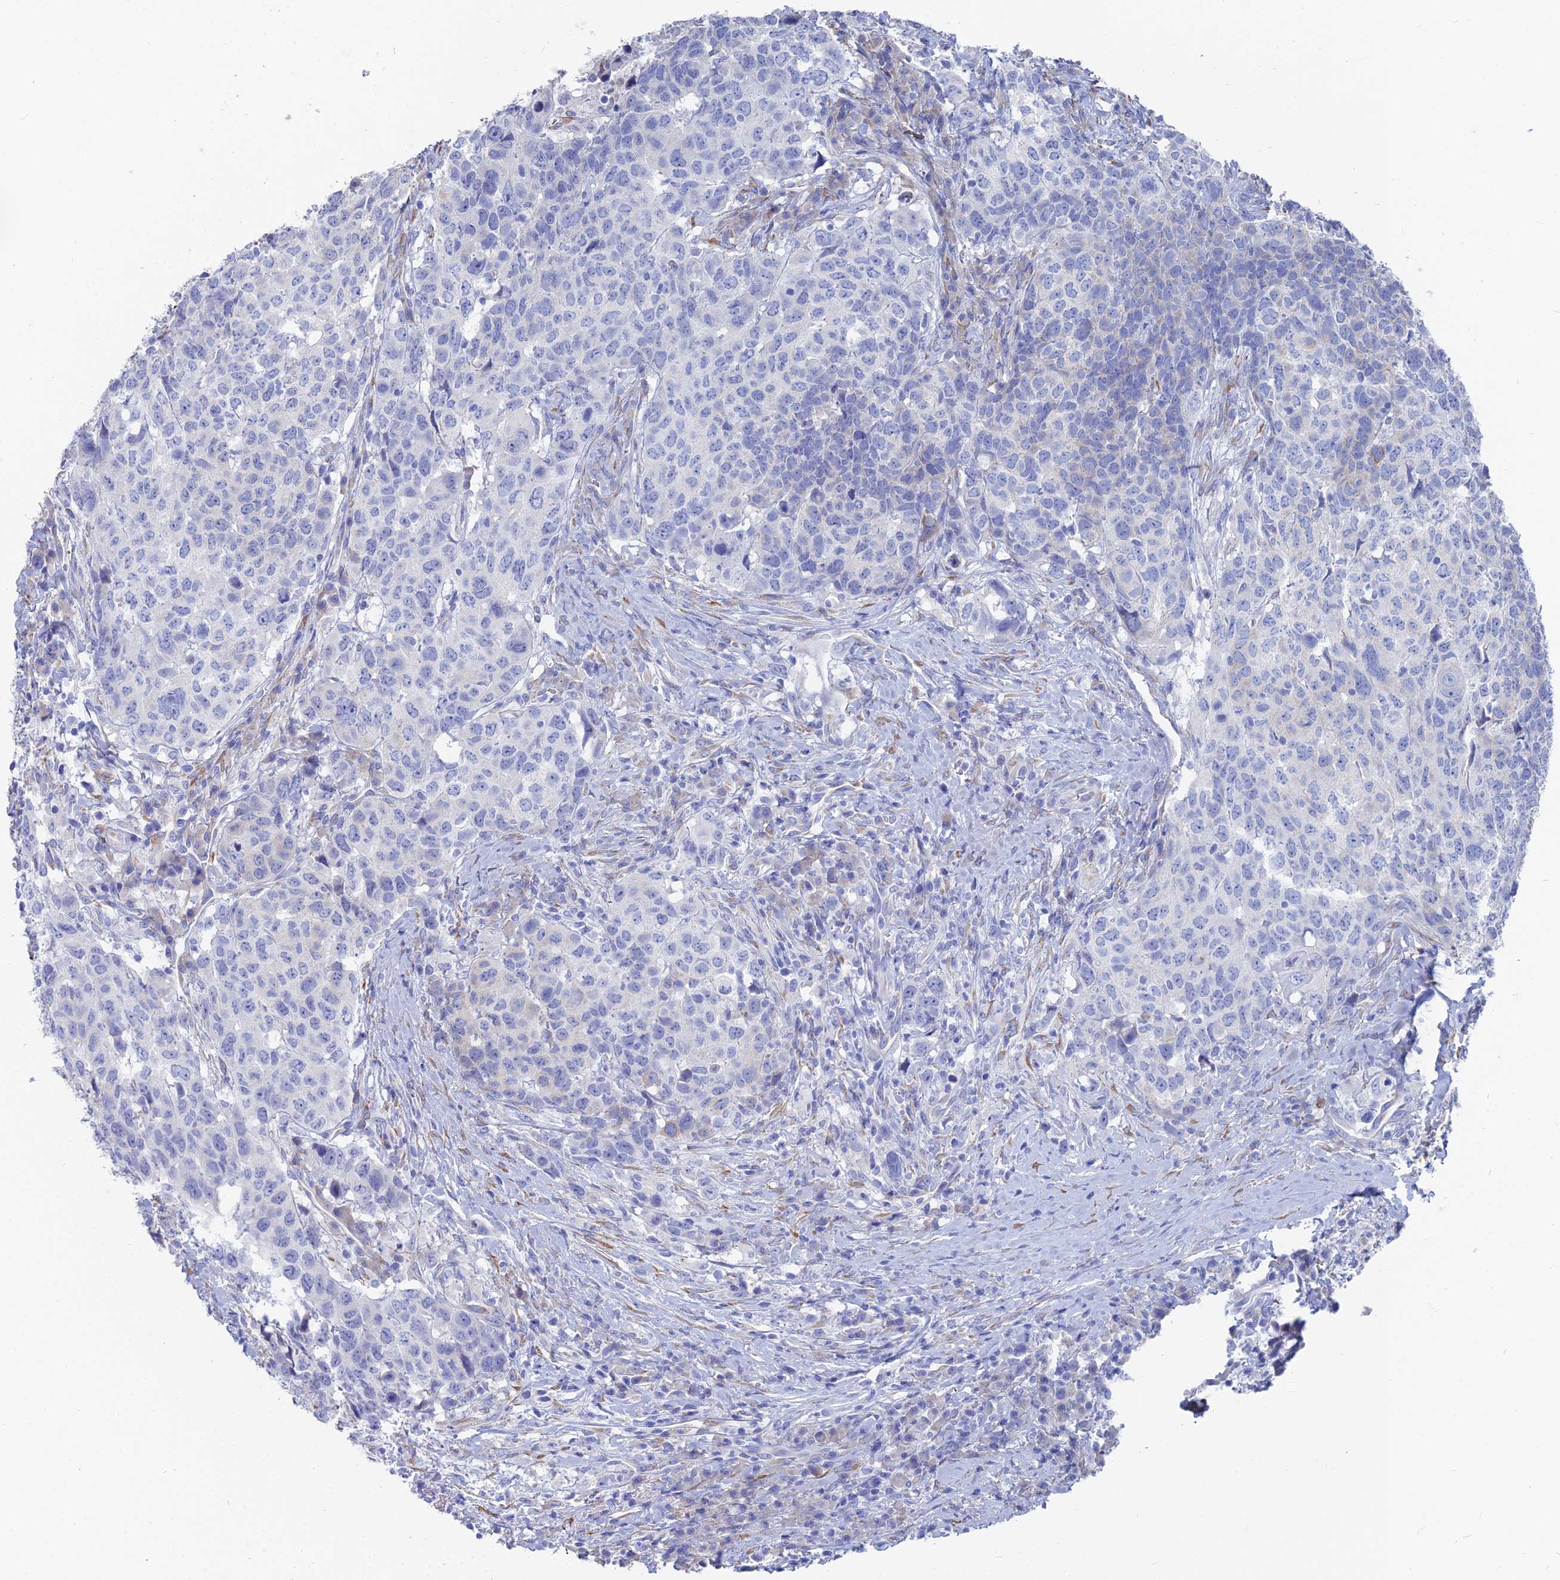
{"staining": {"intensity": "negative", "quantity": "none", "location": "none"}, "tissue": "head and neck cancer", "cell_type": "Tumor cells", "image_type": "cancer", "snomed": [{"axis": "morphology", "description": "Squamous cell carcinoma, NOS"}, {"axis": "topography", "description": "Head-Neck"}], "caption": "There is no significant staining in tumor cells of head and neck cancer.", "gene": "TNNT3", "patient": {"sex": "male", "age": 66}}